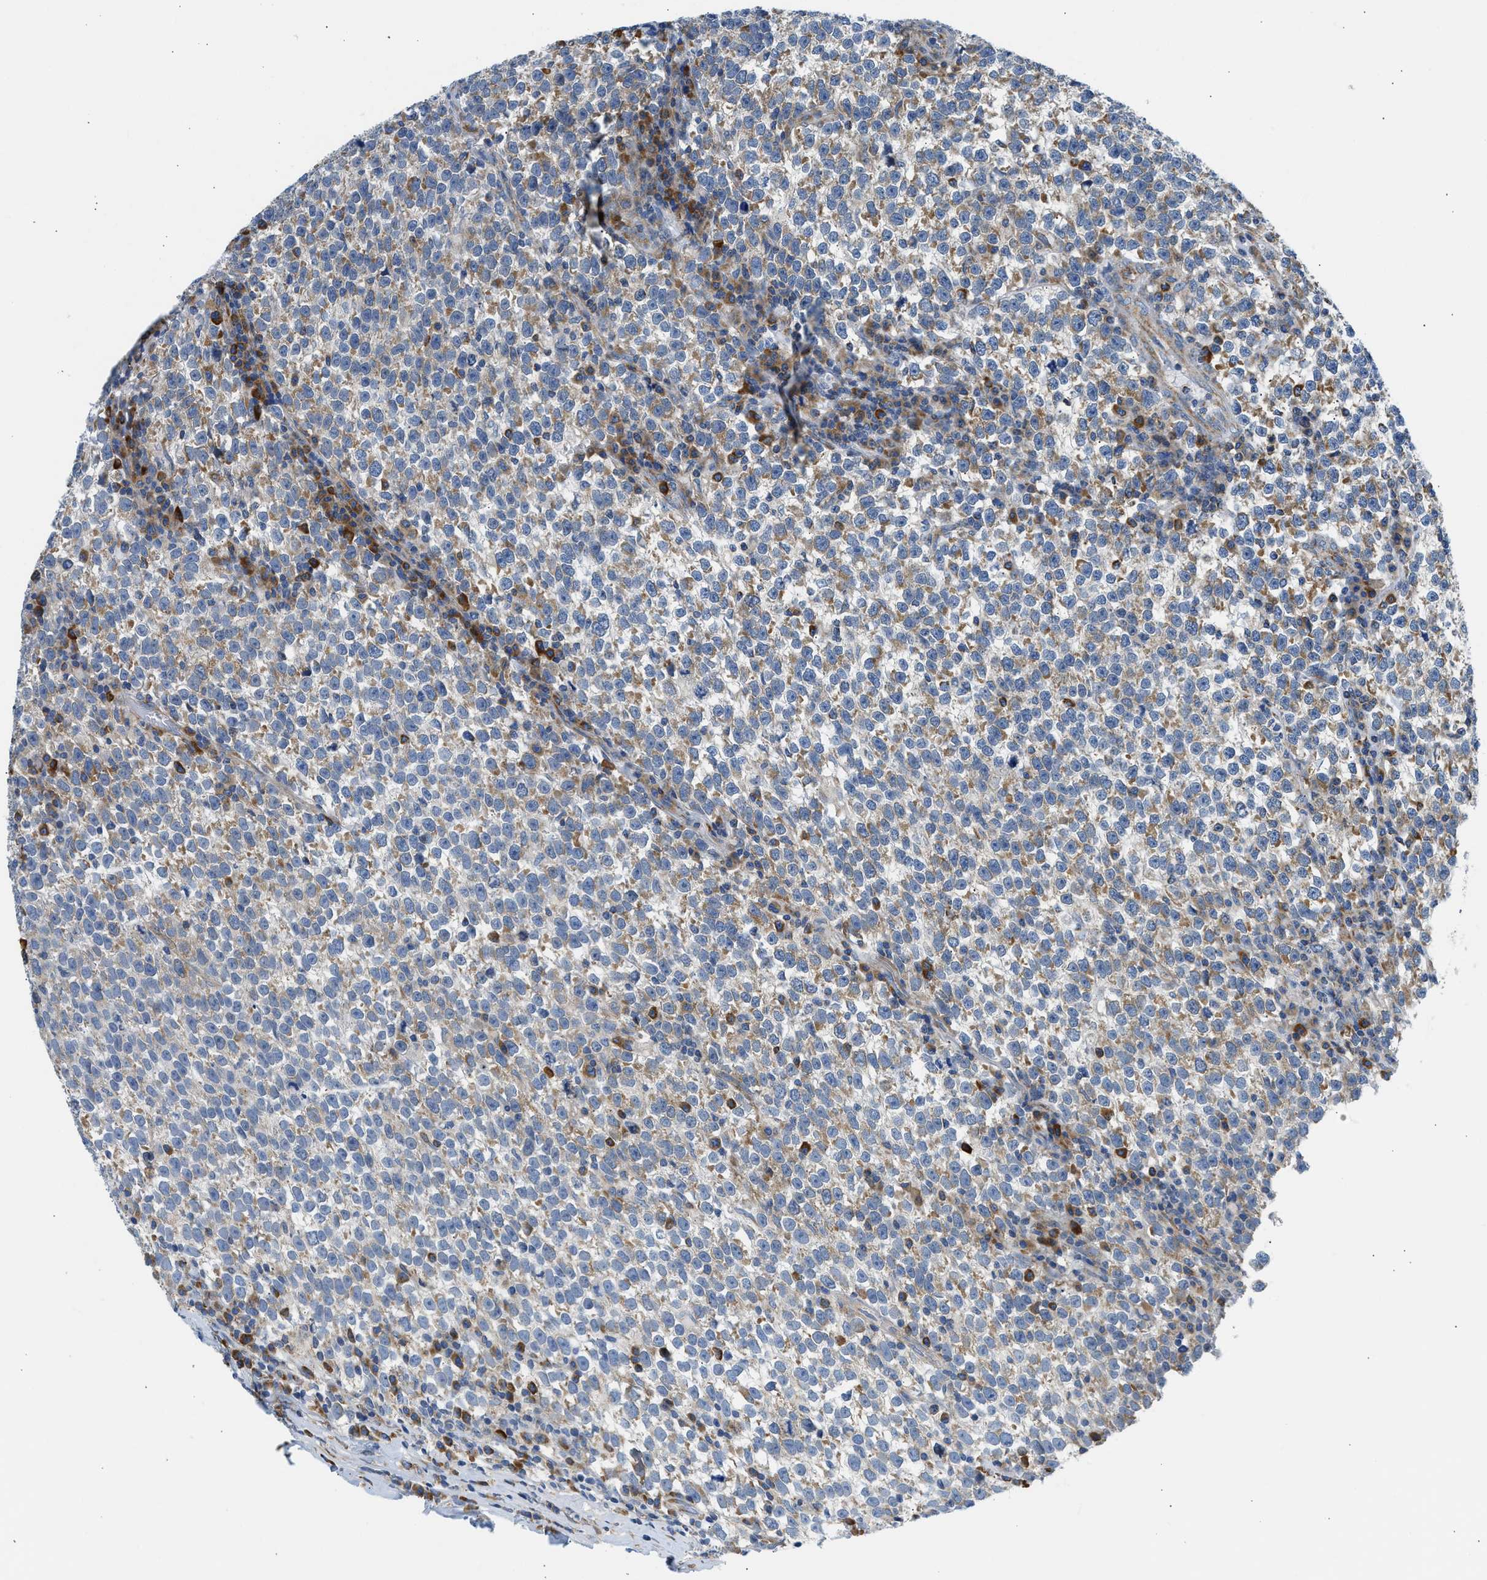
{"staining": {"intensity": "moderate", "quantity": "25%-75%", "location": "cytoplasmic/membranous"}, "tissue": "testis cancer", "cell_type": "Tumor cells", "image_type": "cancer", "snomed": [{"axis": "morphology", "description": "Normal tissue, NOS"}, {"axis": "morphology", "description": "Seminoma, NOS"}, {"axis": "topography", "description": "Testis"}], "caption": "IHC photomicrograph of neoplastic tissue: testis seminoma stained using immunohistochemistry reveals medium levels of moderate protein expression localized specifically in the cytoplasmic/membranous of tumor cells, appearing as a cytoplasmic/membranous brown color.", "gene": "CAMKK2", "patient": {"sex": "male", "age": 43}}